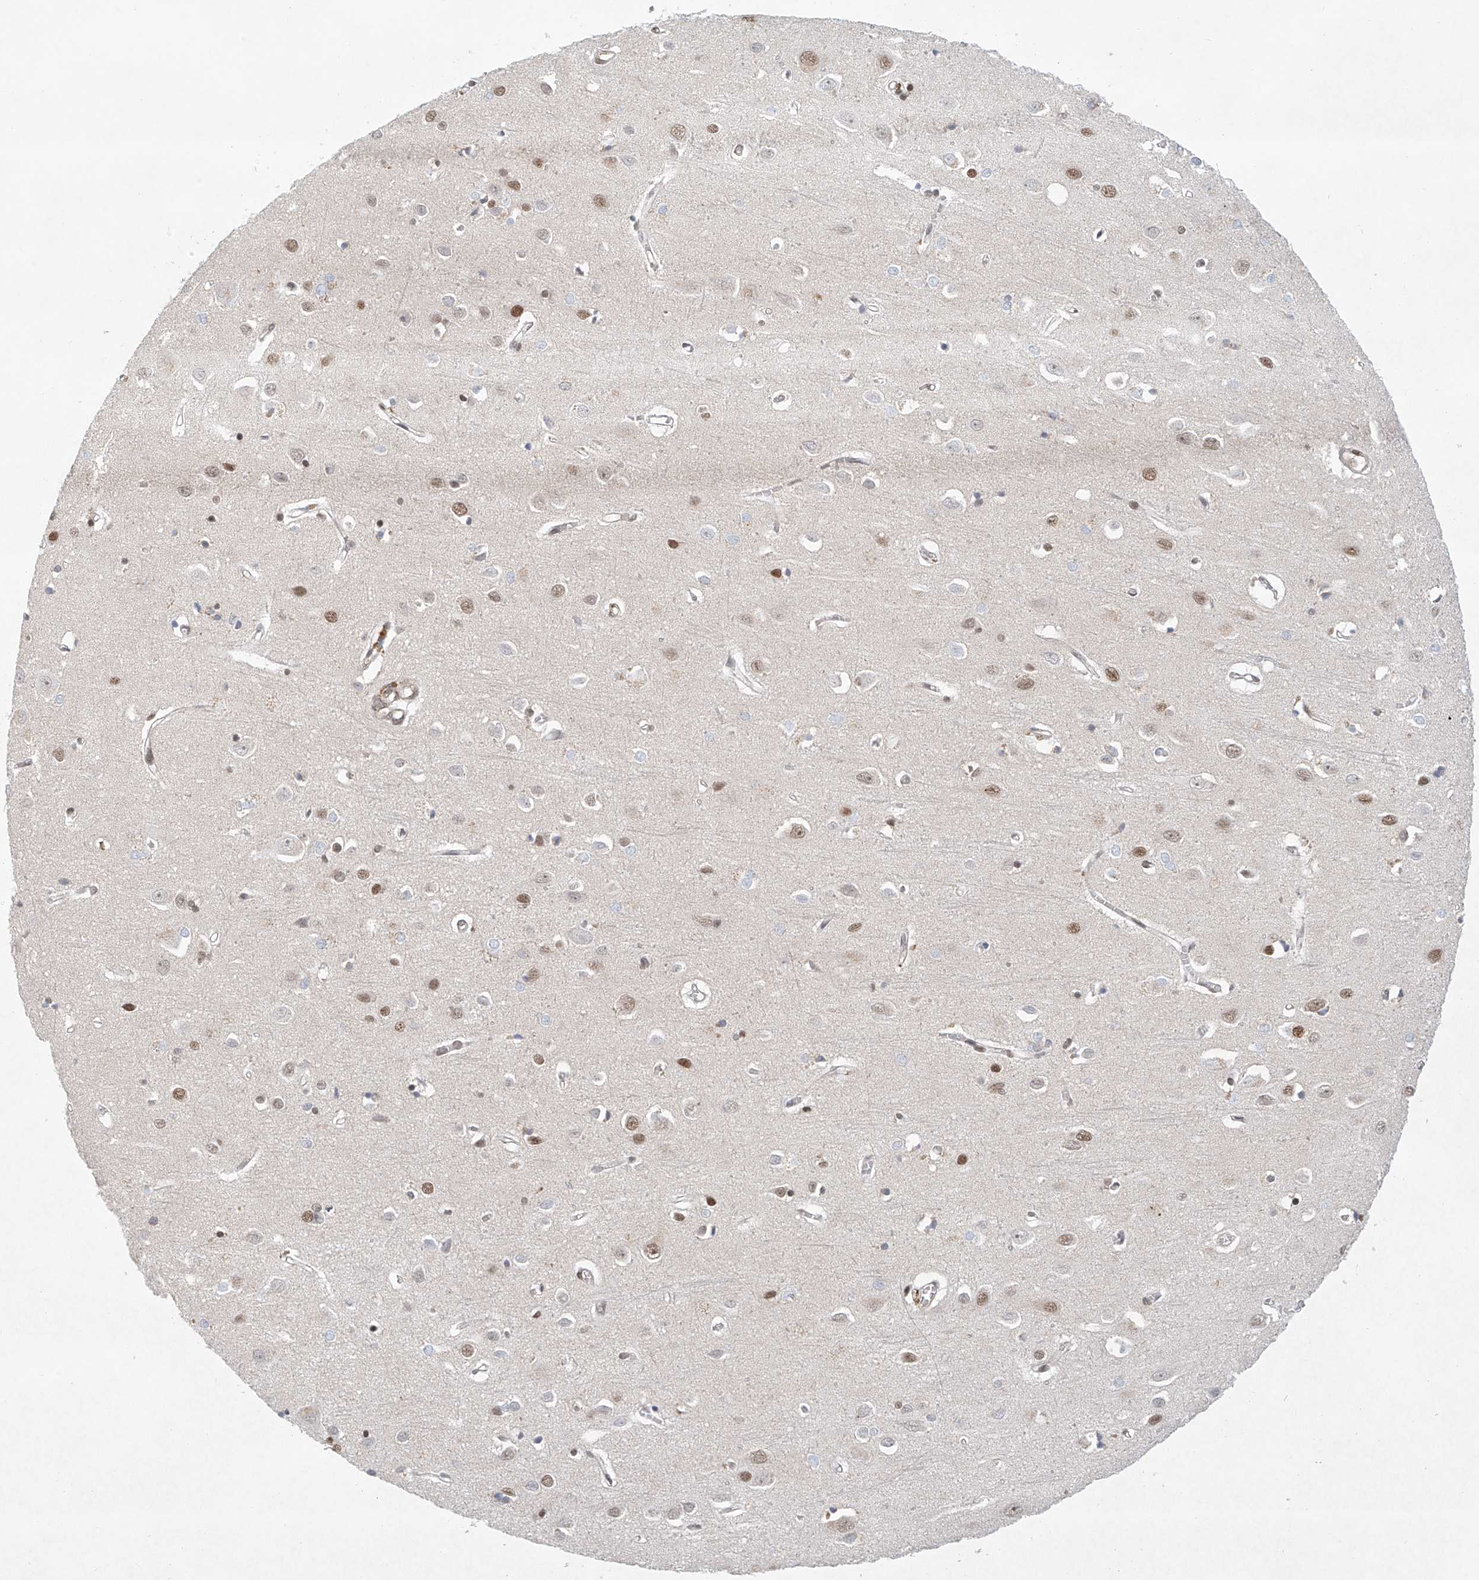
{"staining": {"intensity": "negative", "quantity": "none", "location": "none"}, "tissue": "cerebral cortex", "cell_type": "Endothelial cells", "image_type": "normal", "snomed": [{"axis": "morphology", "description": "Normal tissue, NOS"}, {"axis": "topography", "description": "Cerebral cortex"}], "caption": "IHC photomicrograph of unremarkable cerebral cortex: cerebral cortex stained with DAB (3,3'-diaminobenzidine) exhibits no significant protein staining in endothelial cells.", "gene": "ZNF470", "patient": {"sex": "female", "age": 64}}